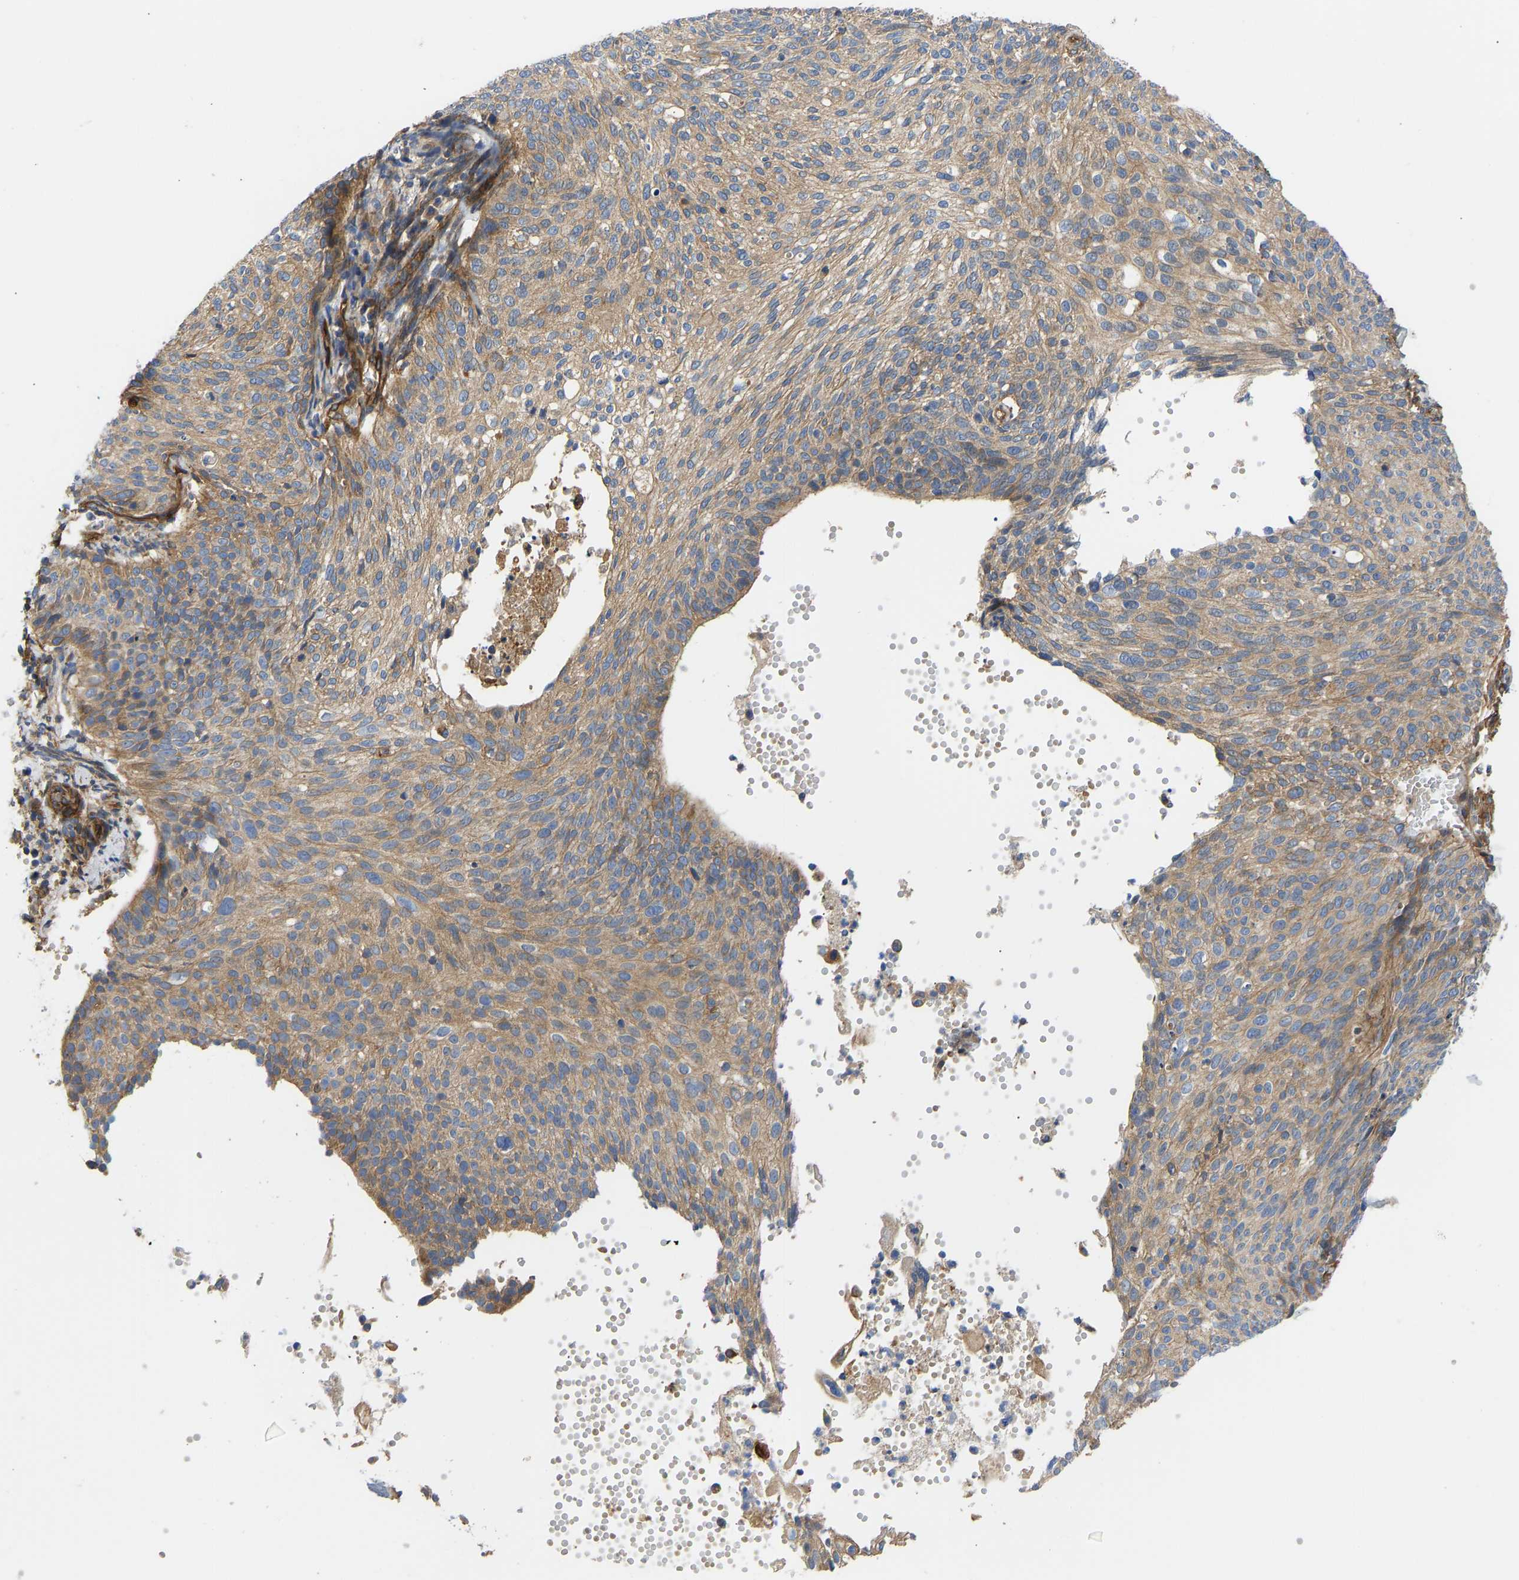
{"staining": {"intensity": "moderate", "quantity": ">75%", "location": "cytoplasmic/membranous"}, "tissue": "cervical cancer", "cell_type": "Tumor cells", "image_type": "cancer", "snomed": [{"axis": "morphology", "description": "Squamous cell carcinoma, NOS"}, {"axis": "topography", "description": "Cervix"}], "caption": "DAB immunohistochemical staining of squamous cell carcinoma (cervical) demonstrates moderate cytoplasmic/membranous protein expression in about >75% of tumor cells. (IHC, brightfield microscopy, high magnification).", "gene": "MYO1C", "patient": {"sex": "female", "age": 70}}